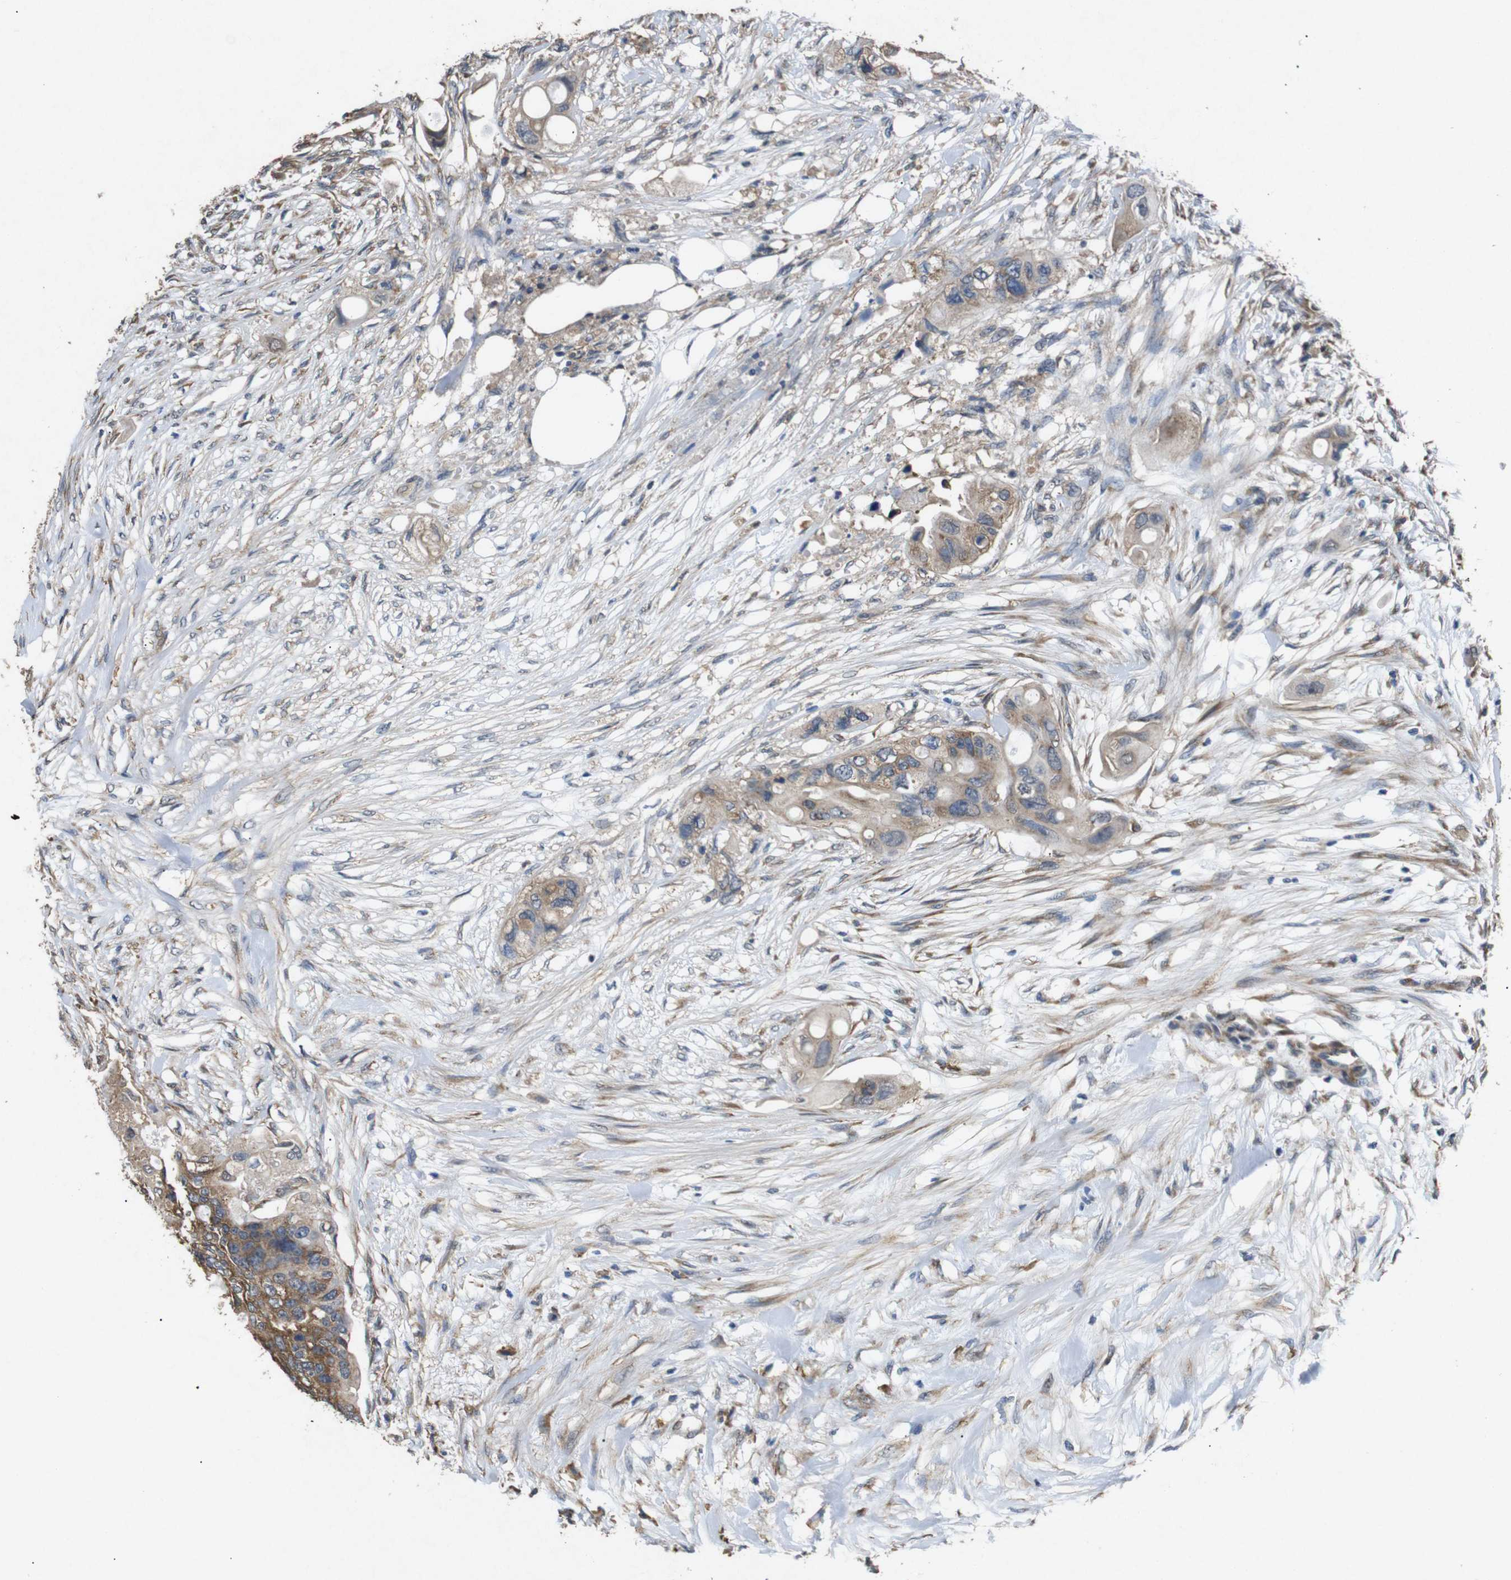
{"staining": {"intensity": "moderate", "quantity": ">75%", "location": "cytoplasmic/membranous"}, "tissue": "colorectal cancer", "cell_type": "Tumor cells", "image_type": "cancer", "snomed": [{"axis": "morphology", "description": "Adenocarcinoma, NOS"}, {"axis": "topography", "description": "Colon"}], "caption": "Colorectal cancer (adenocarcinoma) stained with DAB (3,3'-diaminobenzidine) immunohistochemistry (IHC) demonstrates medium levels of moderate cytoplasmic/membranous expression in approximately >75% of tumor cells. The staining was performed using DAB (3,3'-diaminobenzidine), with brown indicating positive protein expression. Nuclei are stained blue with hematoxylin.", "gene": "BNIP3", "patient": {"sex": "female", "age": 57}}